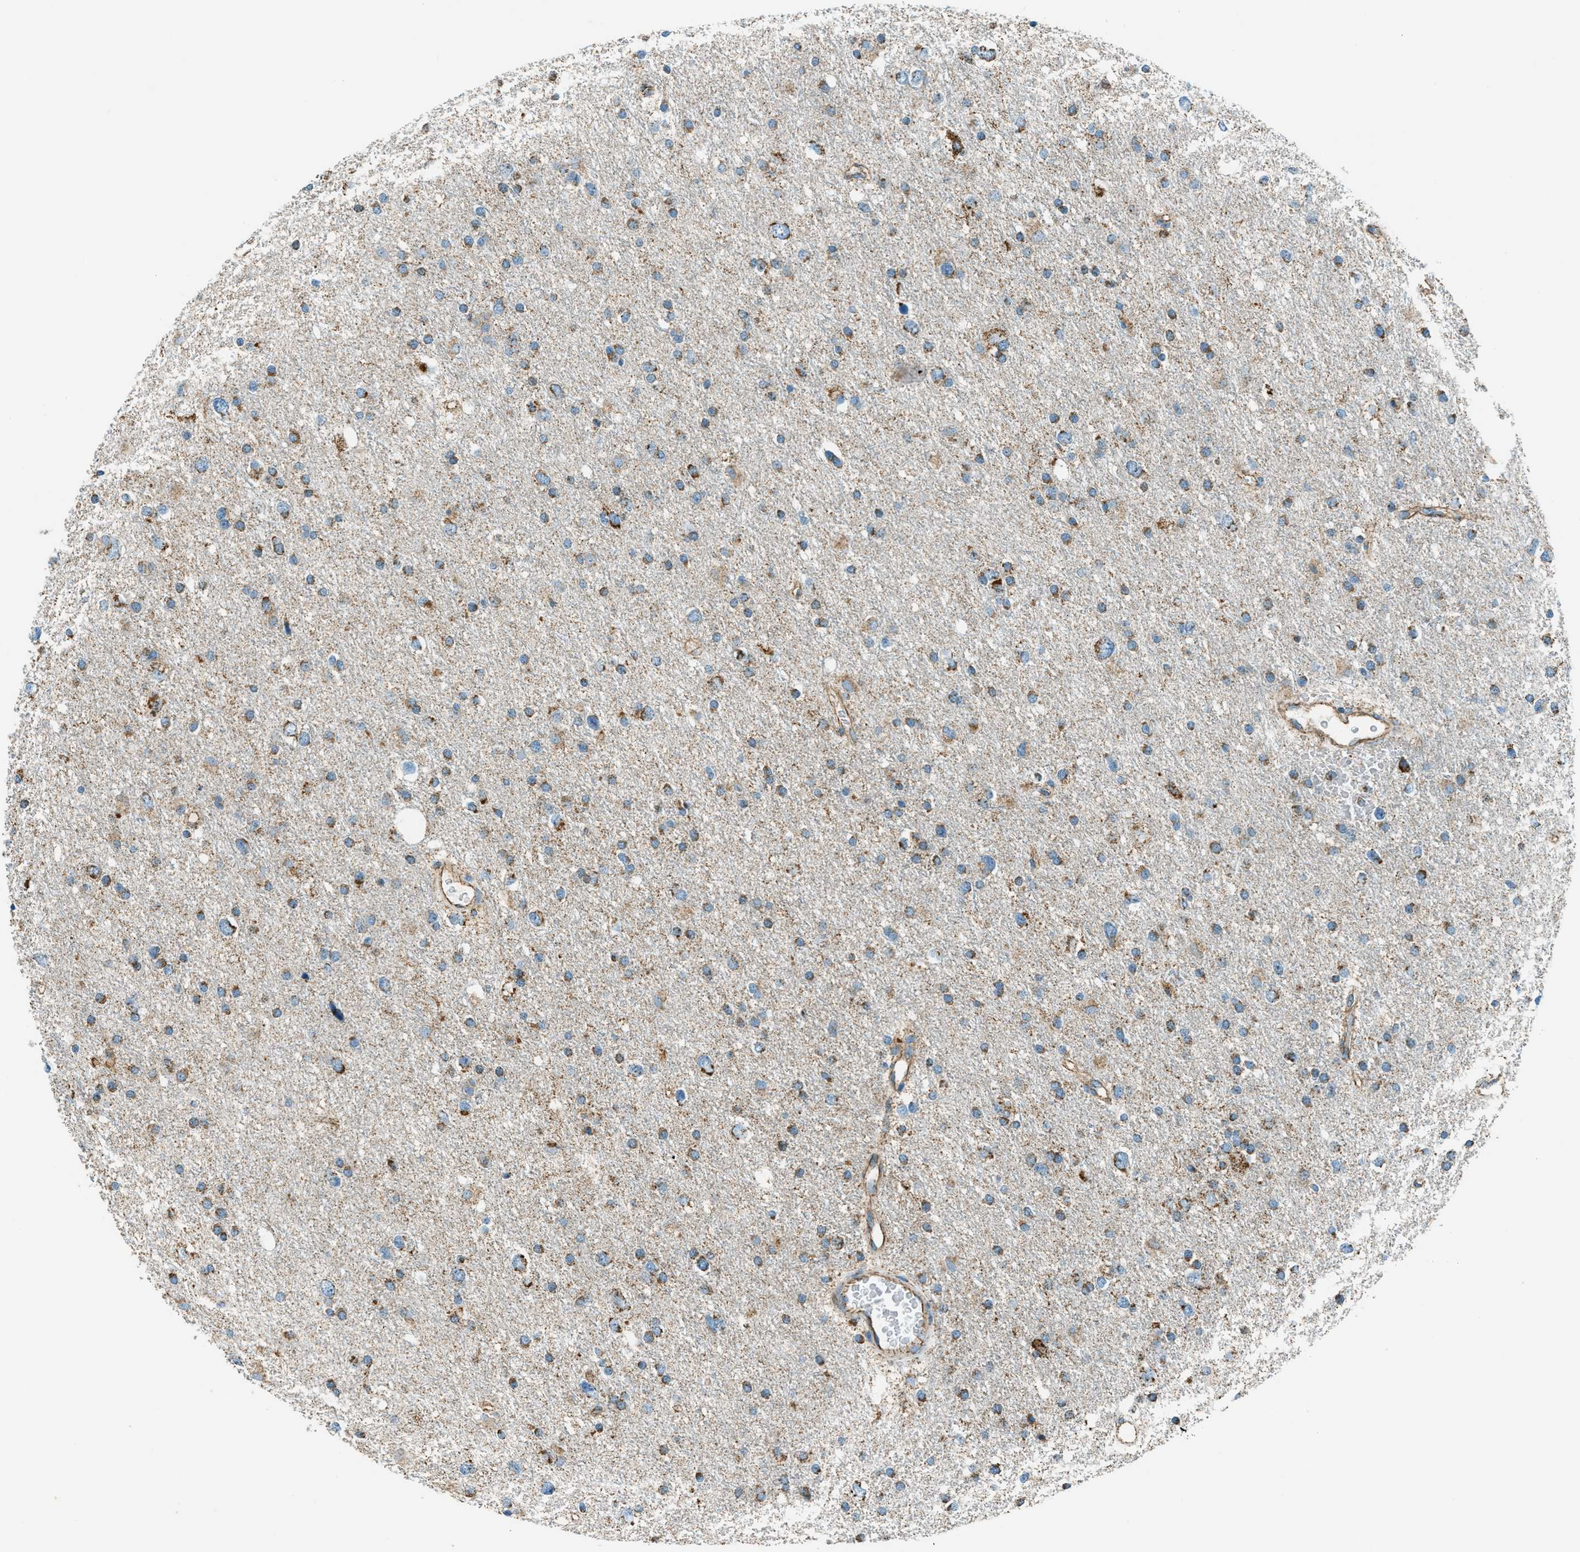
{"staining": {"intensity": "moderate", "quantity": ">75%", "location": "cytoplasmic/membranous"}, "tissue": "glioma", "cell_type": "Tumor cells", "image_type": "cancer", "snomed": [{"axis": "morphology", "description": "Glioma, malignant, Low grade"}, {"axis": "topography", "description": "Brain"}], "caption": "There is medium levels of moderate cytoplasmic/membranous positivity in tumor cells of malignant glioma (low-grade), as demonstrated by immunohistochemical staining (brown color).", "gene": "CHST15", "patient": {"sex": "female", "age": 37}}